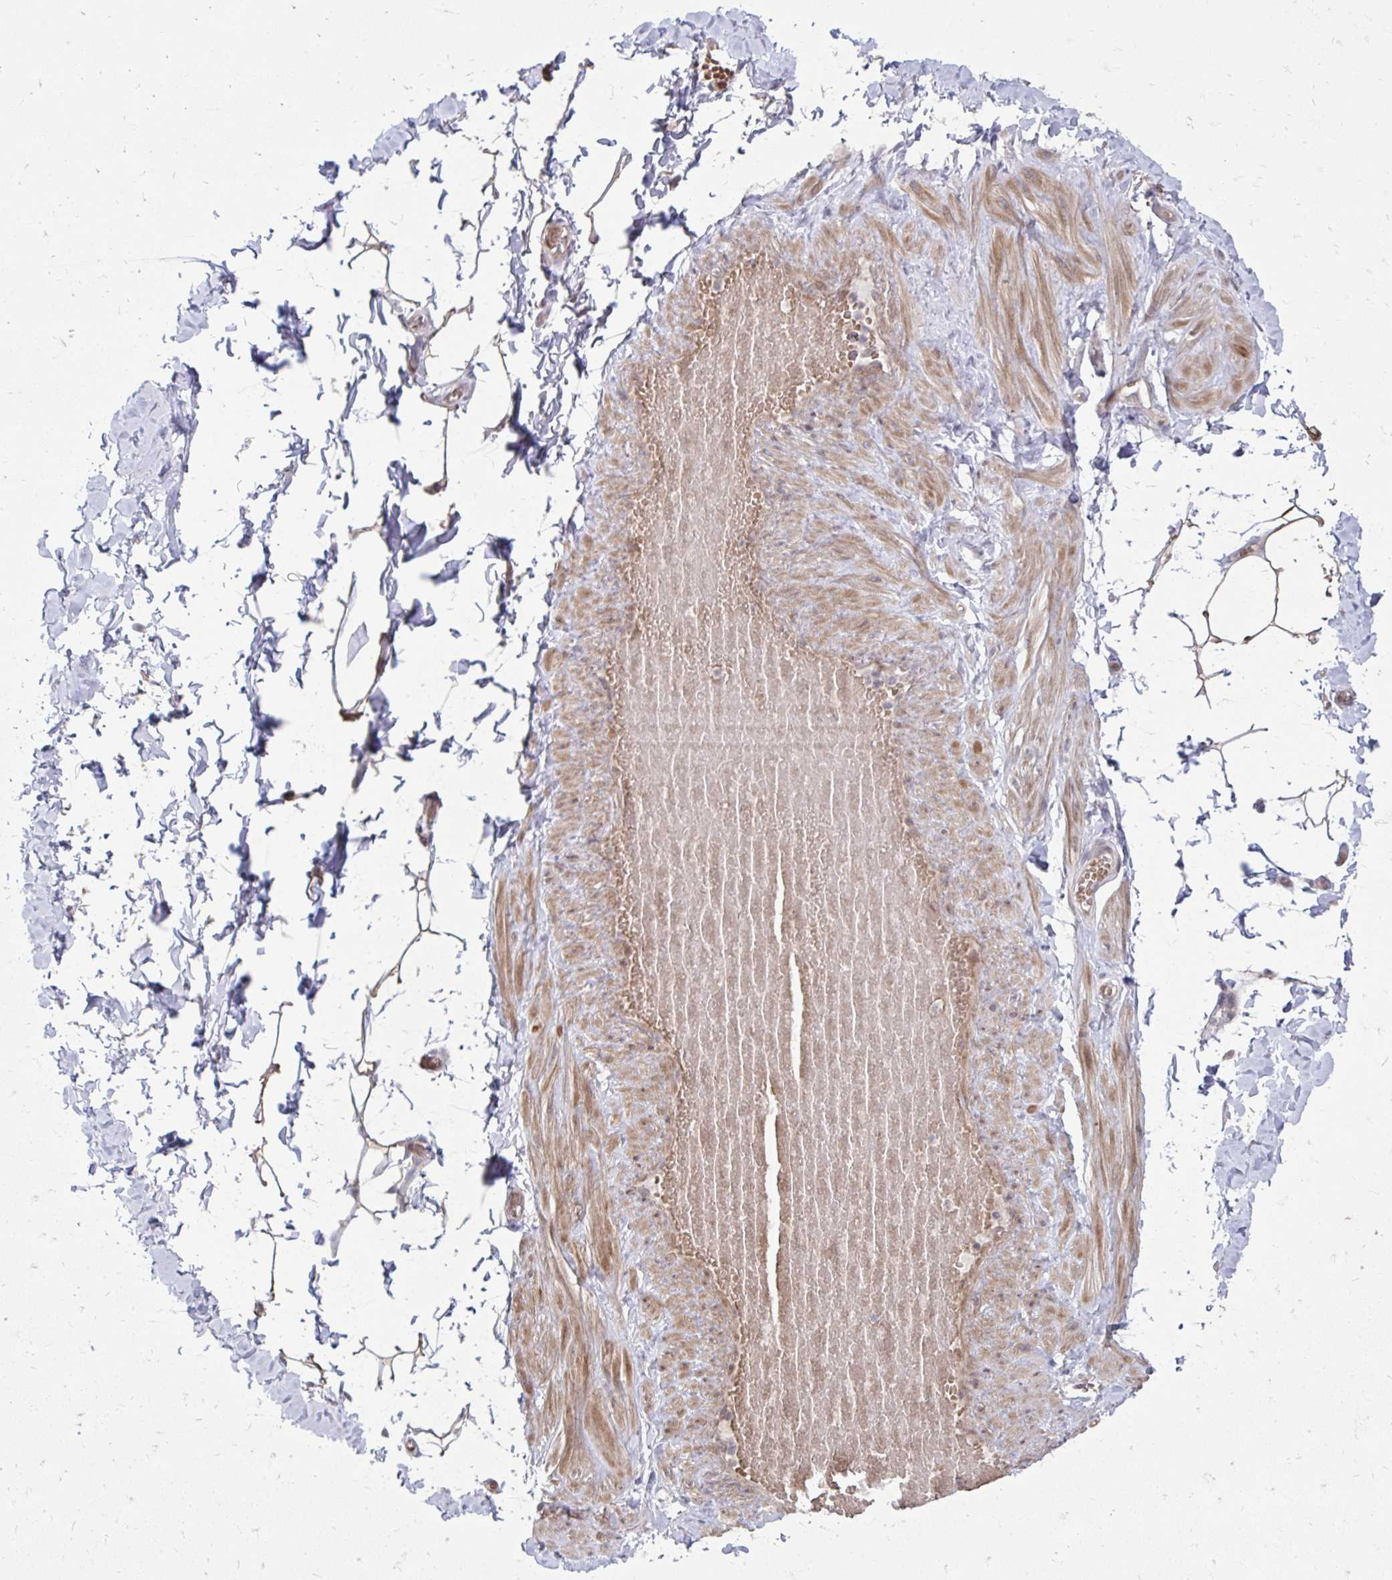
{"staining": {"intensity": "moderate", "quantity": ">75%", "location": "cytoplasmic/membranous"}, "tissue": "adipose tissue", "cell_type": "Adipocytes", "image_type": "normal", "snomed": [{"axis": "morphology", "description": "Normal tissue, NOS"}, {"axis": "topography", "description": "Soft tissue"}, {"axis": "topography", "description": "Adipose tissue"}, {"axis": "topography", "description": "Vascular tissue"}, {"axis": "topography", "description": "Peripheral nerve tissue"}], "caption": "Immunohistochemical staining of normal human adipose tissue demonstrates medium levels of moderate cytoplasmic/membranous staining in about >75% of adipocytes. Using DAB (brown) and hematoxylin (blue) stains, captured at high magnification using brightfield microscopy.", "gene": "ITPR2", "patient": {"sex": "male", "age": 29}}